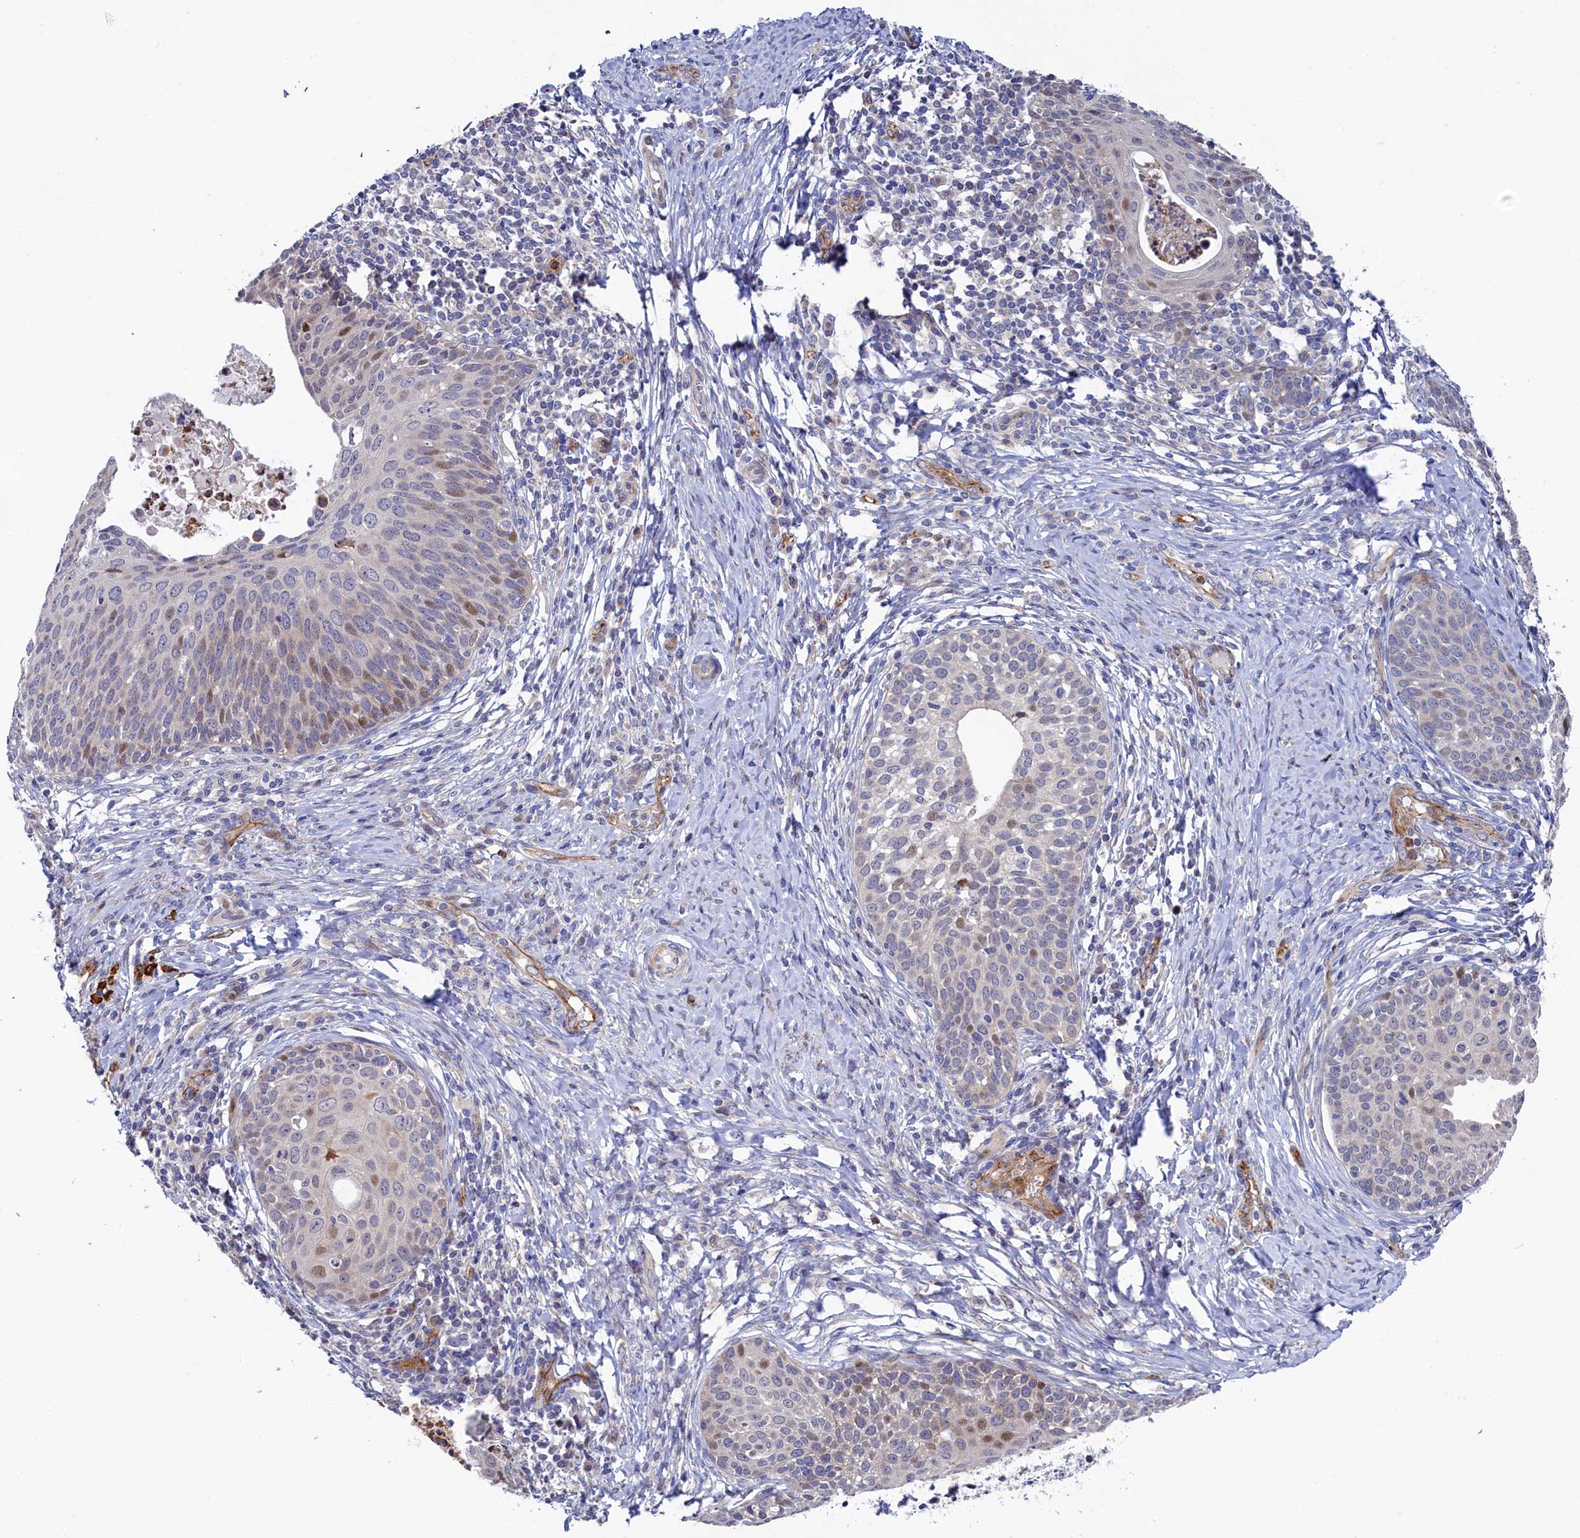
{"staining": {"intensity": "moderate", "quantity": "<25%", "location": "nuclear"}, "tissue": "cervical cancer", "cell_type": "Tumor cells", "image_type": "cancer", "snomed": [{"axis": "morphology", "description": "Squamous cell carcinoma, NOS"}, {"axis": "topography", "description": "Cervix"}], "caption": "This micrograph shows immunohistochemistry staining of human cervical cancer, with low moderate nuclear positivity in approximately <25% of tumor cells.", "gene": "PIK3C3", "patient": {"sex": "female", "age": 52}}